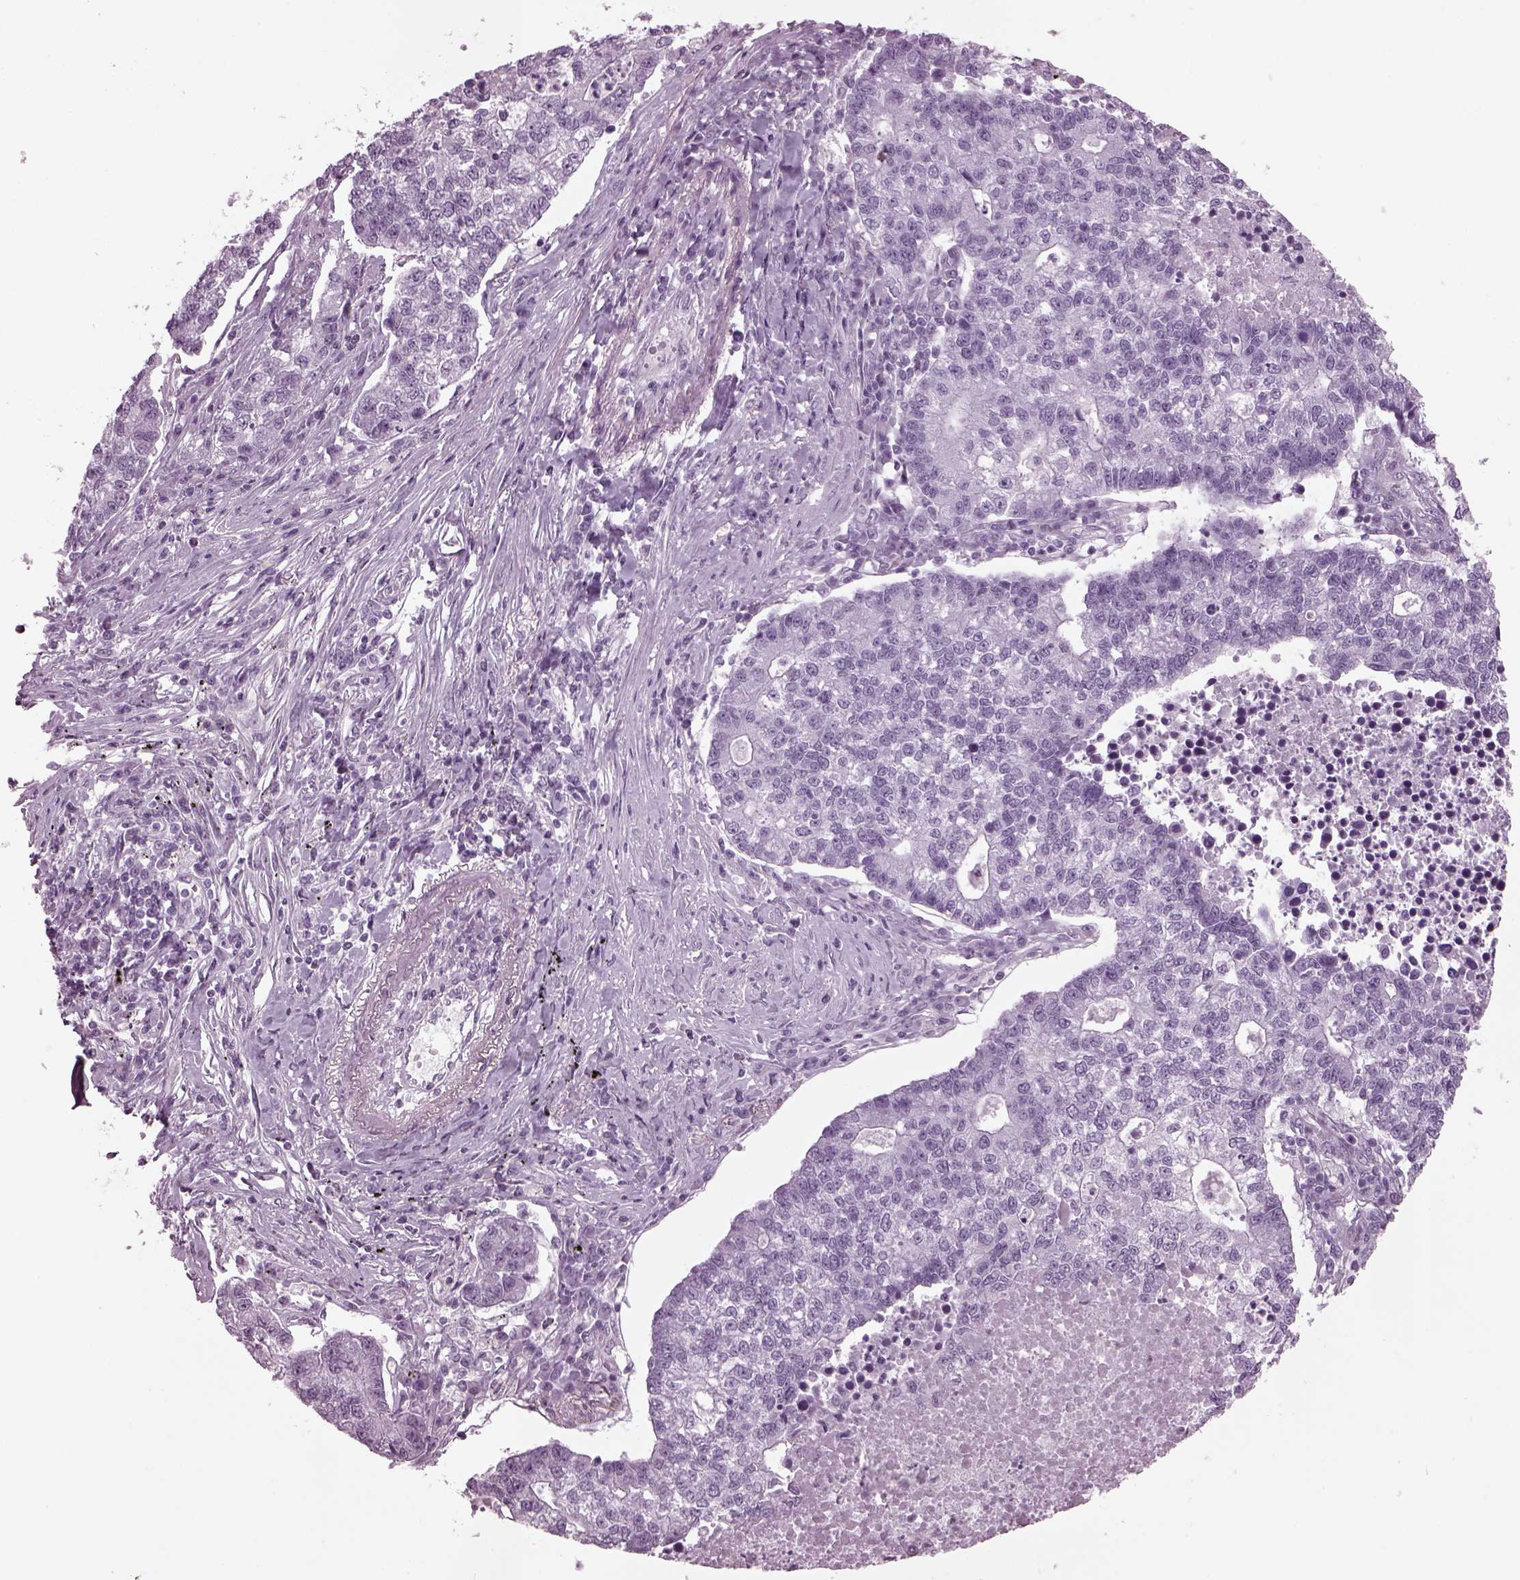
{"staining": {"intensity": "negative", "quantity": "none", "location": "none"}, "tissue": "lung cancer", "cell_type": "Tumor cells", "image_type": "cancer", "snomed": [{"axis": "morphology", "description": "Adenocarcinoma, NOS"}, {"axis": "topography", "description": "Lung"}], "caption": "DAB immunohistochemical staining of human adenocarcinoma (lung) demonstrates no significant expression in tumor cells.", "gene": "TPPP2", "patient": {"sex": "male", "age": 57}}